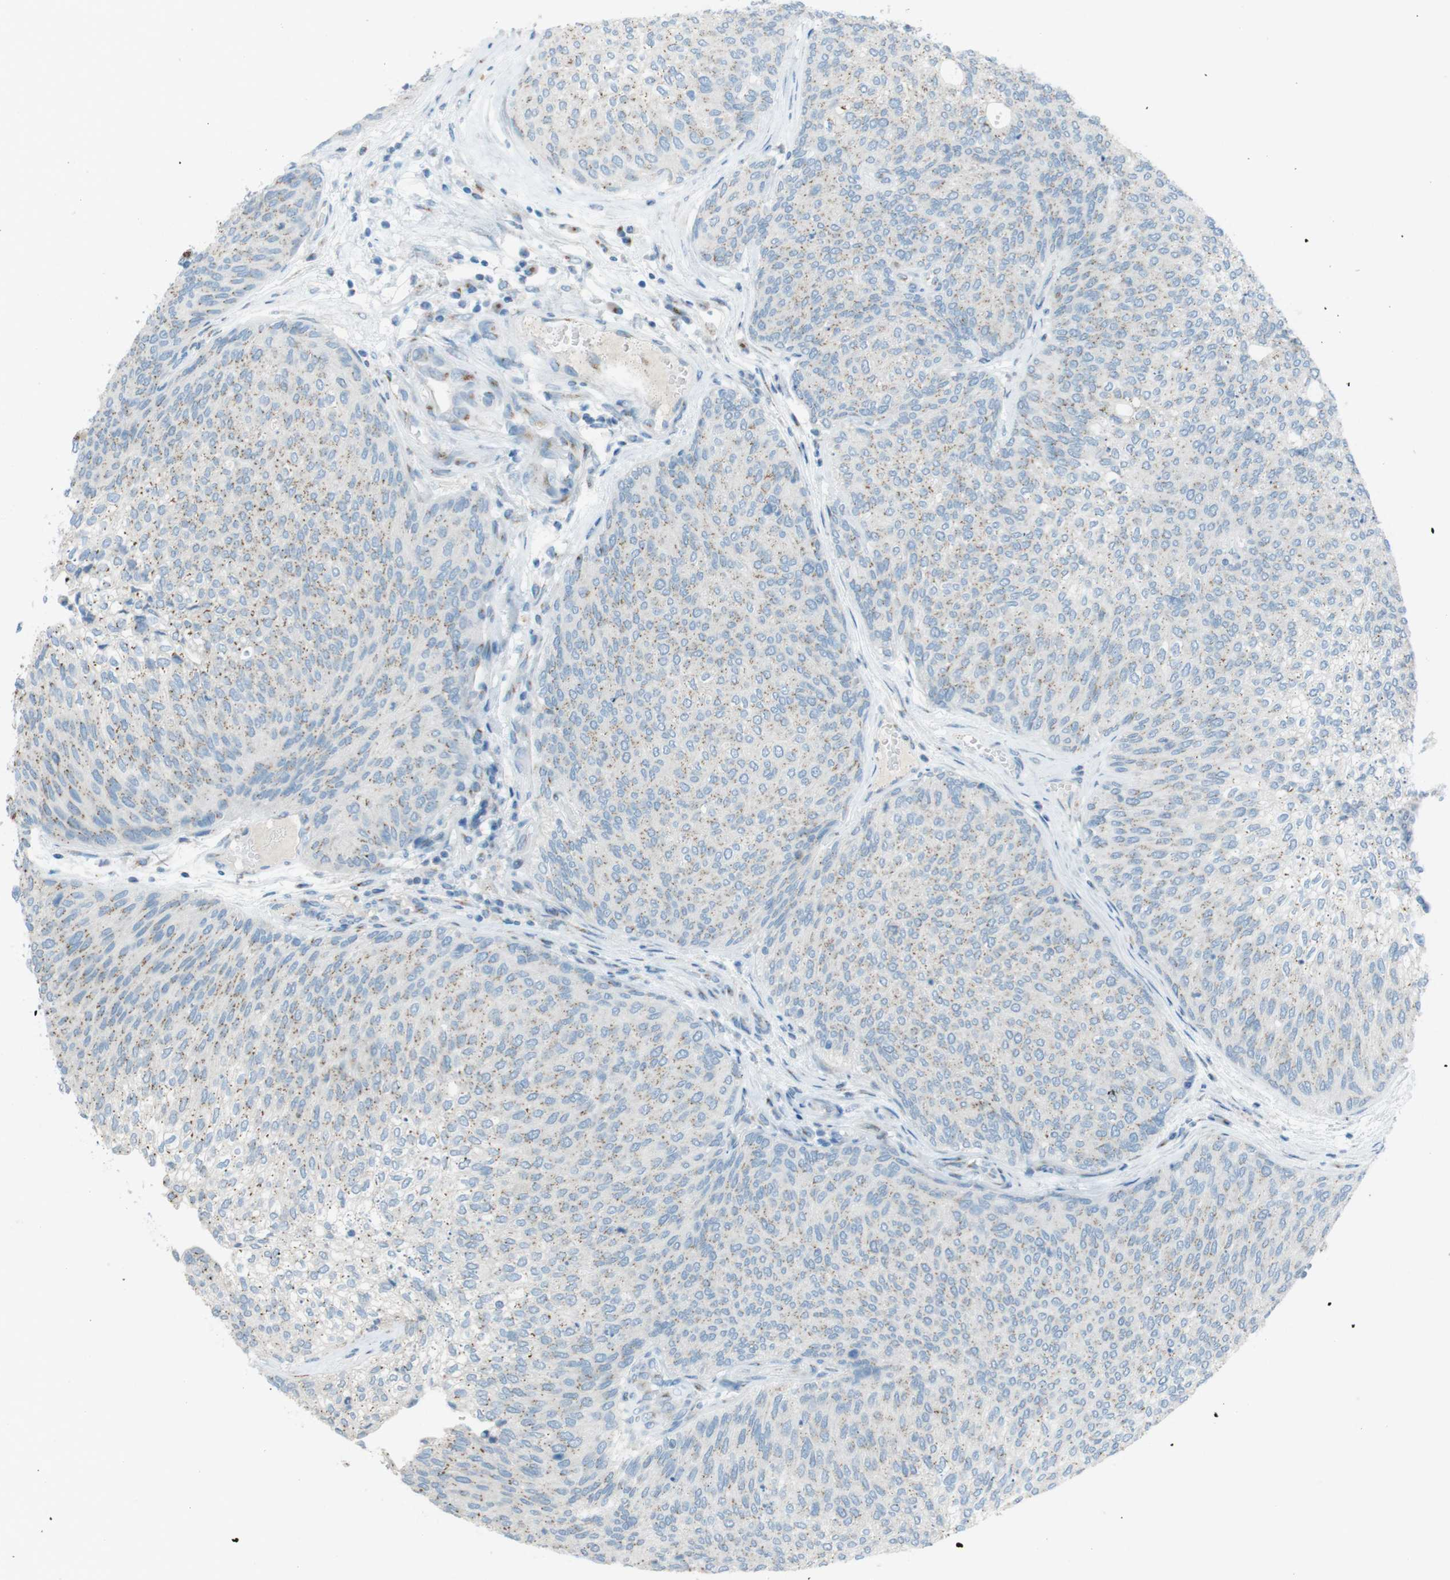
{"staining": {"intensity": "weak", "quantity": "25%-75%", "location": "cytoplasmic/membranous"}, "tissue": "urothelial cancer", "cell_type": "Tumor cells", "image_type": "cancer", "snomed": [{"axis": "morphology", "description": "Urothelial carcinoma, Low grade"}, {"axis": "topography", "description": "Urinary bladder"}], "caption": "Urothelial cancer stained with a protein marker exhibits weak staining in tumor cells.", "gene": "TXNDC15", "patient": {"sex": "female", "age": 79}}